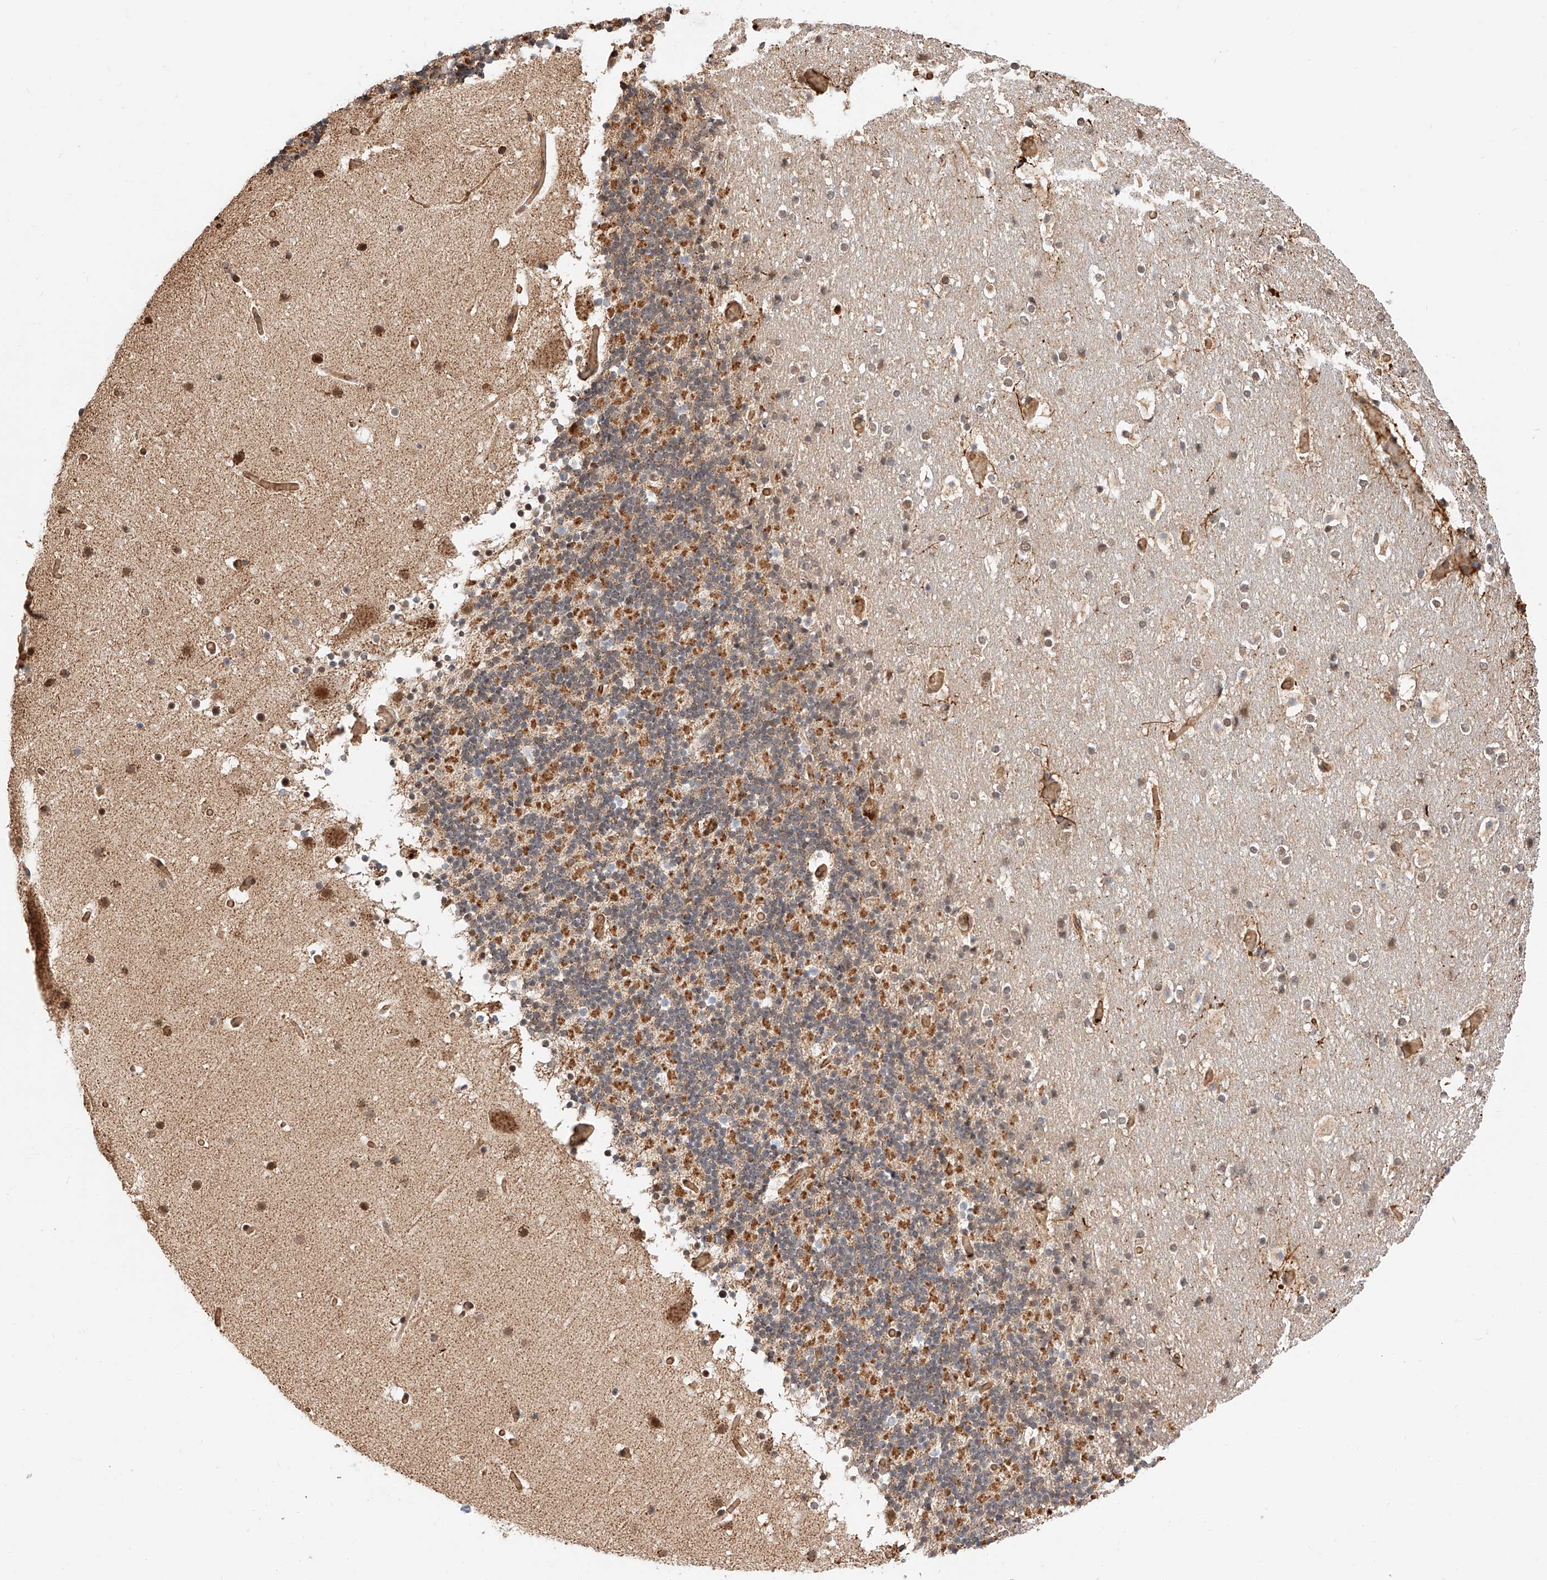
{"staining": {"intensity": "moderate", "quantity": "25%-75%", "location": "cytoplasmic/membranous,nuclear"}, "tissue": "cerebellum", "cell_type": "Cells in granular layer", "image_type": "normal", "snomed": [{"axis": "morphology", "description": "Normal tissue, NOS"}, {"axis": "topography", "description": "Cerebellum"}], "caption": "Protein expression analysis of benign cerebellum demonstrates moderate cytoplasmic/membranous,nuclear expression in approximately 25%-75% of cells in granular layer.", "gene": "THTPA", "patient": {"sex": "male", "age": 57}}